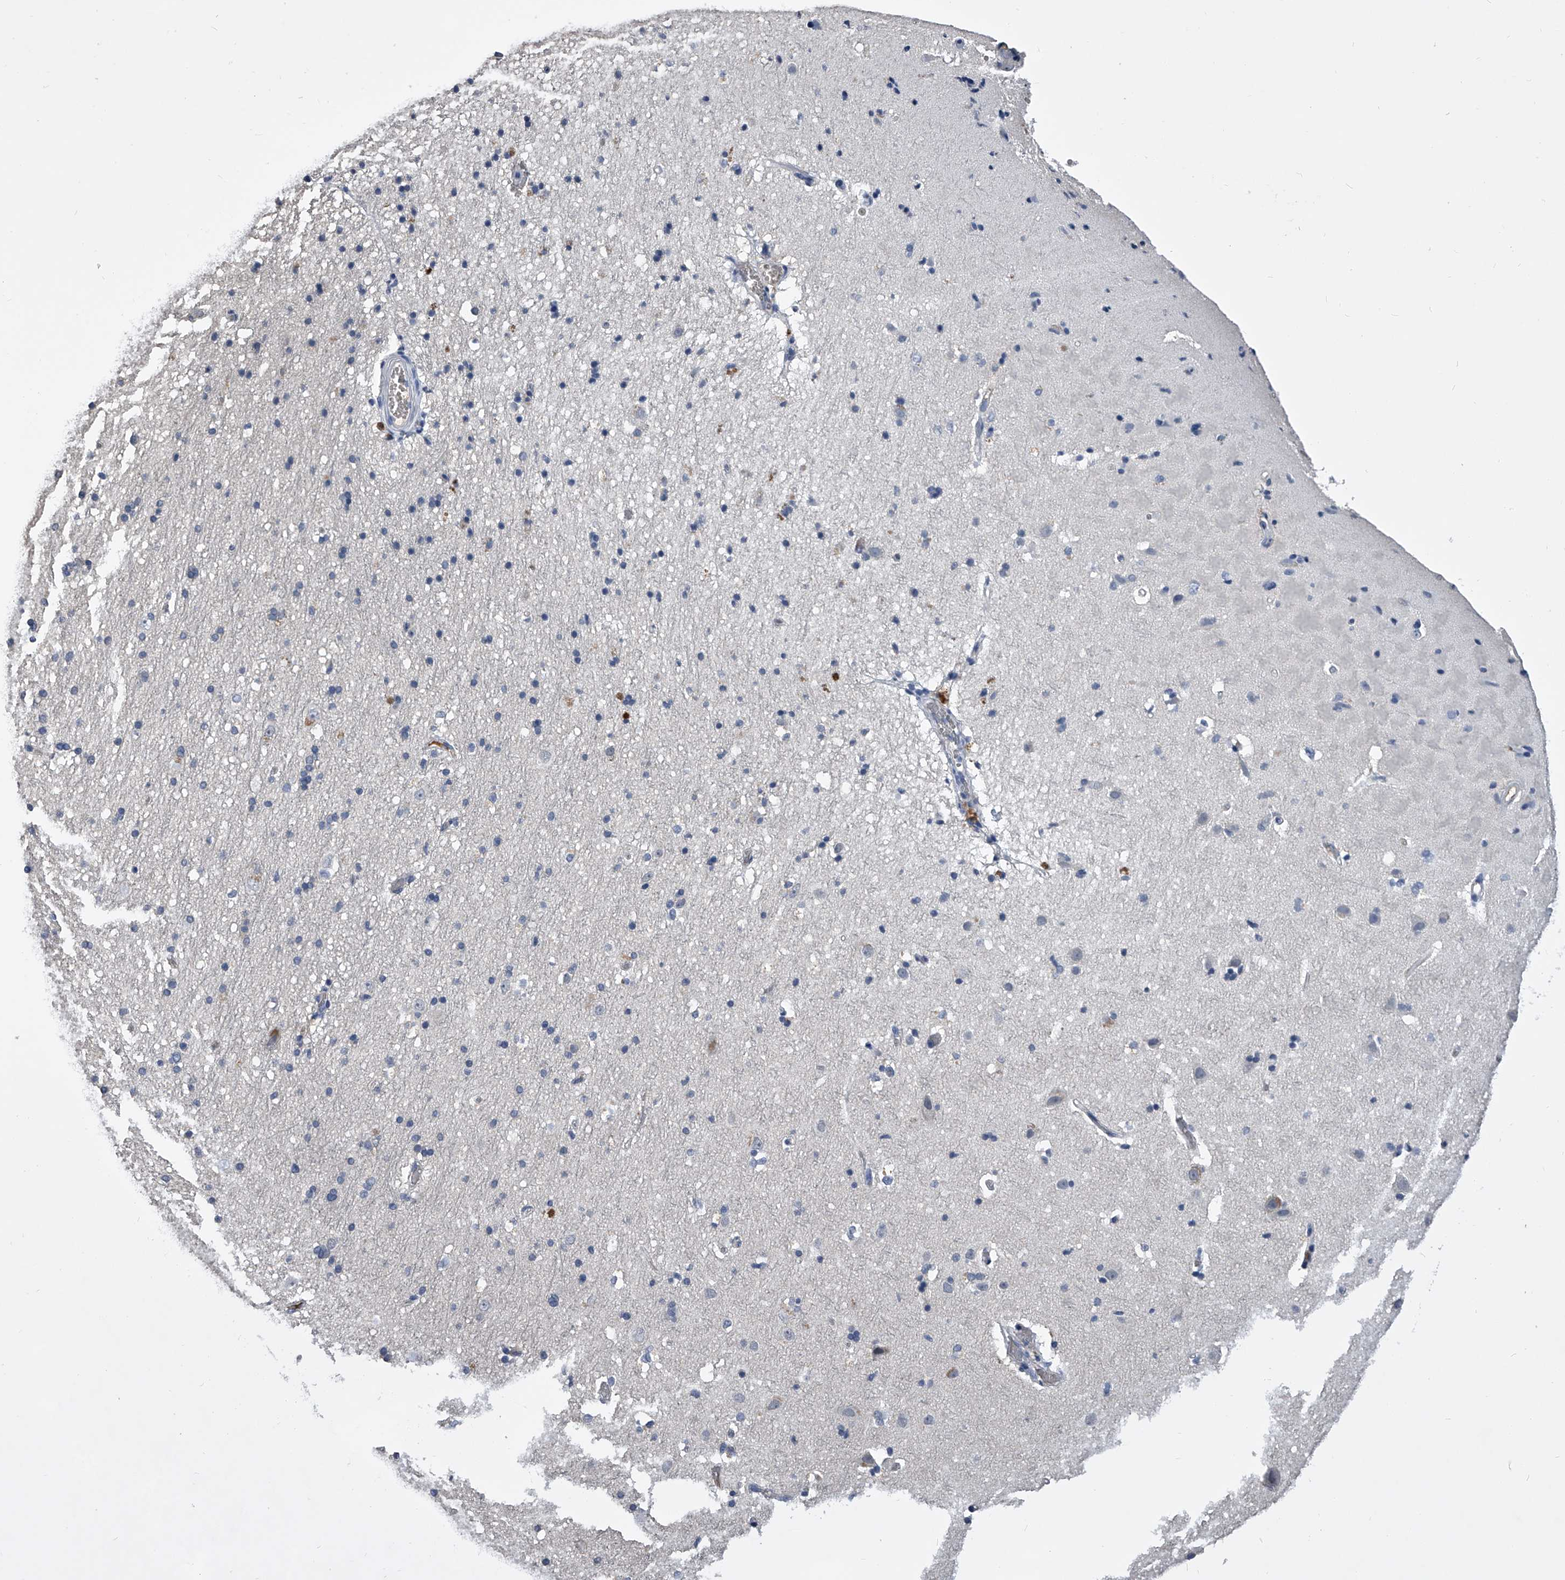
{"staining": {"intensity": "negative", "quantity": "none", "location": "none"}, "tissue": "cerebral cortex", "cell_type": "Endothelial cells", "image_type": "normal", "snomed": [{"axis": "morphology", "description": "Normal tissue, NOS"}, {"axis": "topography", "description": "Cerebral cortex"}], "caption": "Benign cerebral cortex was stained to show a protein in brown. There is no significant staining in endothelial cells.", "gene": "MDN1", "patient": {"sex": "male", "age": 34}}